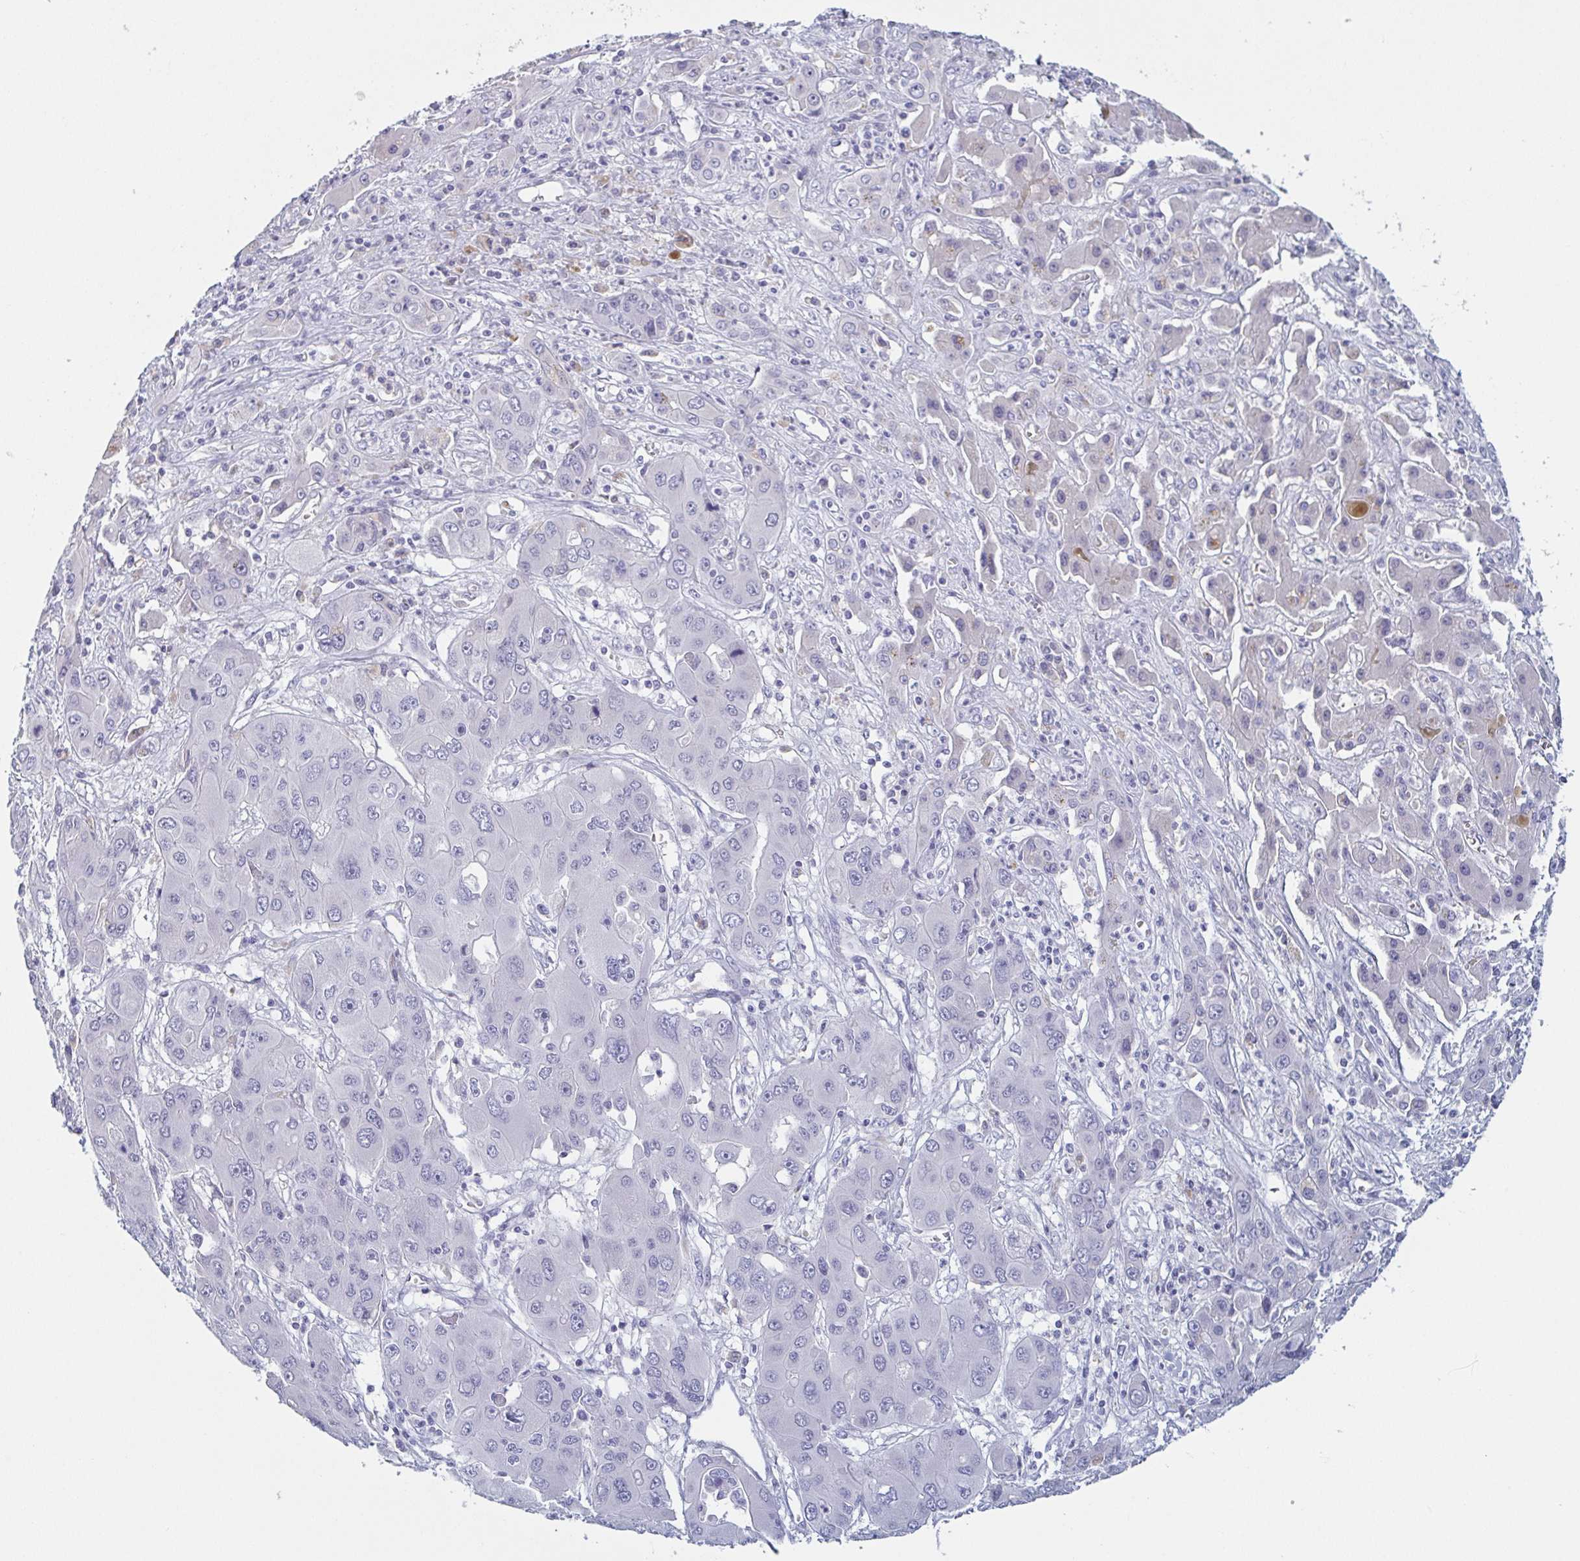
{"staining": {"intensity": "negative", "quantity": "none", "location": "none"}, "tissue": "liver cancer", "cell_type": "Tumor cells", "image_type": "cancer", "snomed": [{"axis": "morphology", "description": "Cholangiocarcinoma"}, {"axis": "topography", "description": "Liver"}], "caption": "There is no significant expression in tumor cells of cholangiocarcinoma (liver).", "gene": "ITLN1", "patient": {"sex": "male", "age": 67}}